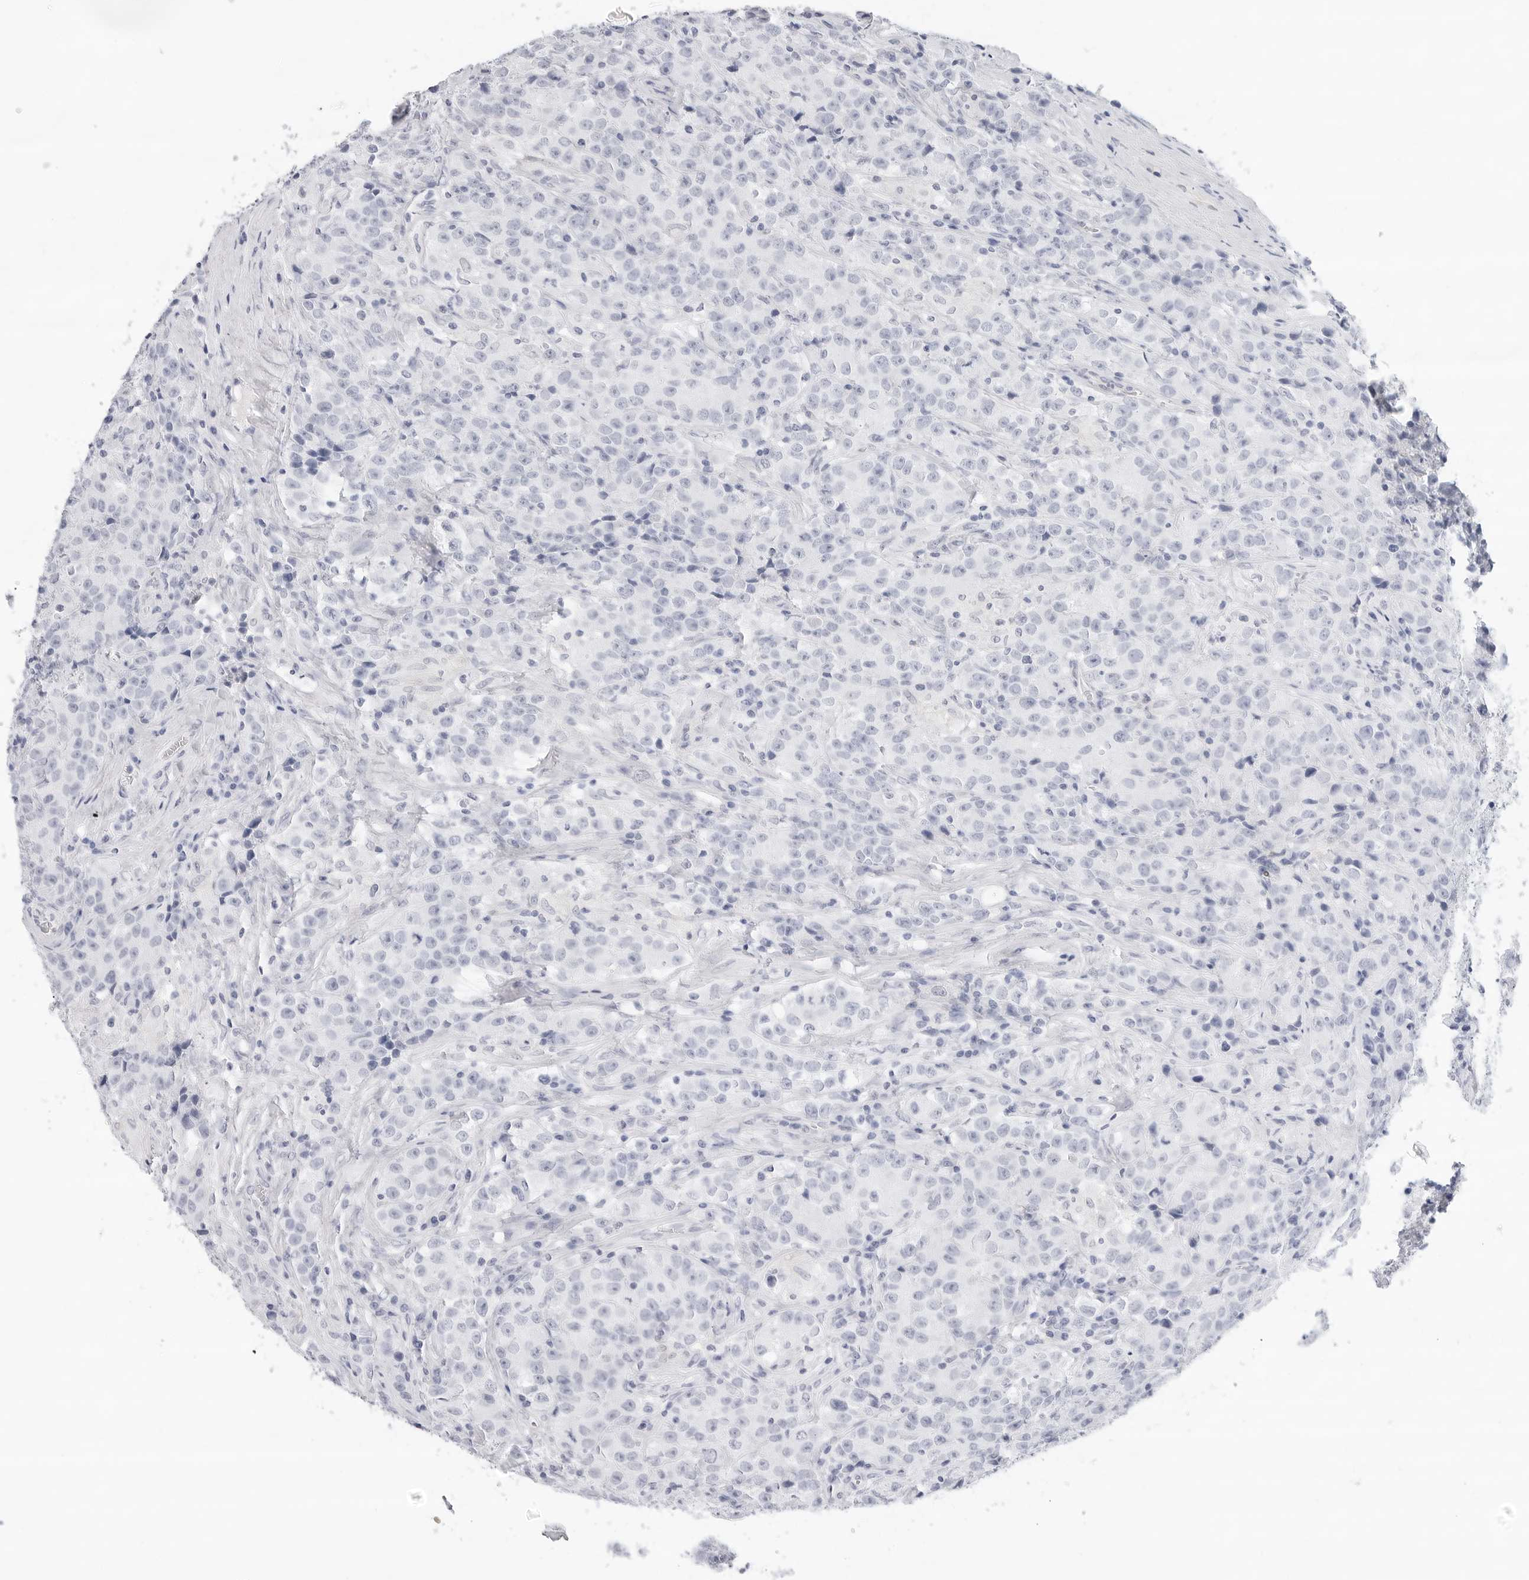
{"staining": {"intensity": "negative", "quantity": "none", "location": "none"}, "tissue": "testis cancer", "cell_type": "Tumor cells", "image_type": "cancer", "snomed": [{"axis": "morphology", "description": "Seminoma, NOS"}, {"axis": "morphology", "description": "Carcinoma, Embryonal, NOS"}, {"axis": "topography", "description": "Testis"}], "caption": "Protein analysis of testis cancer reveals no significant expression in tumor cells.", "gene": "SLC19A1", "patient": {"sex": "male", "age": 43}}